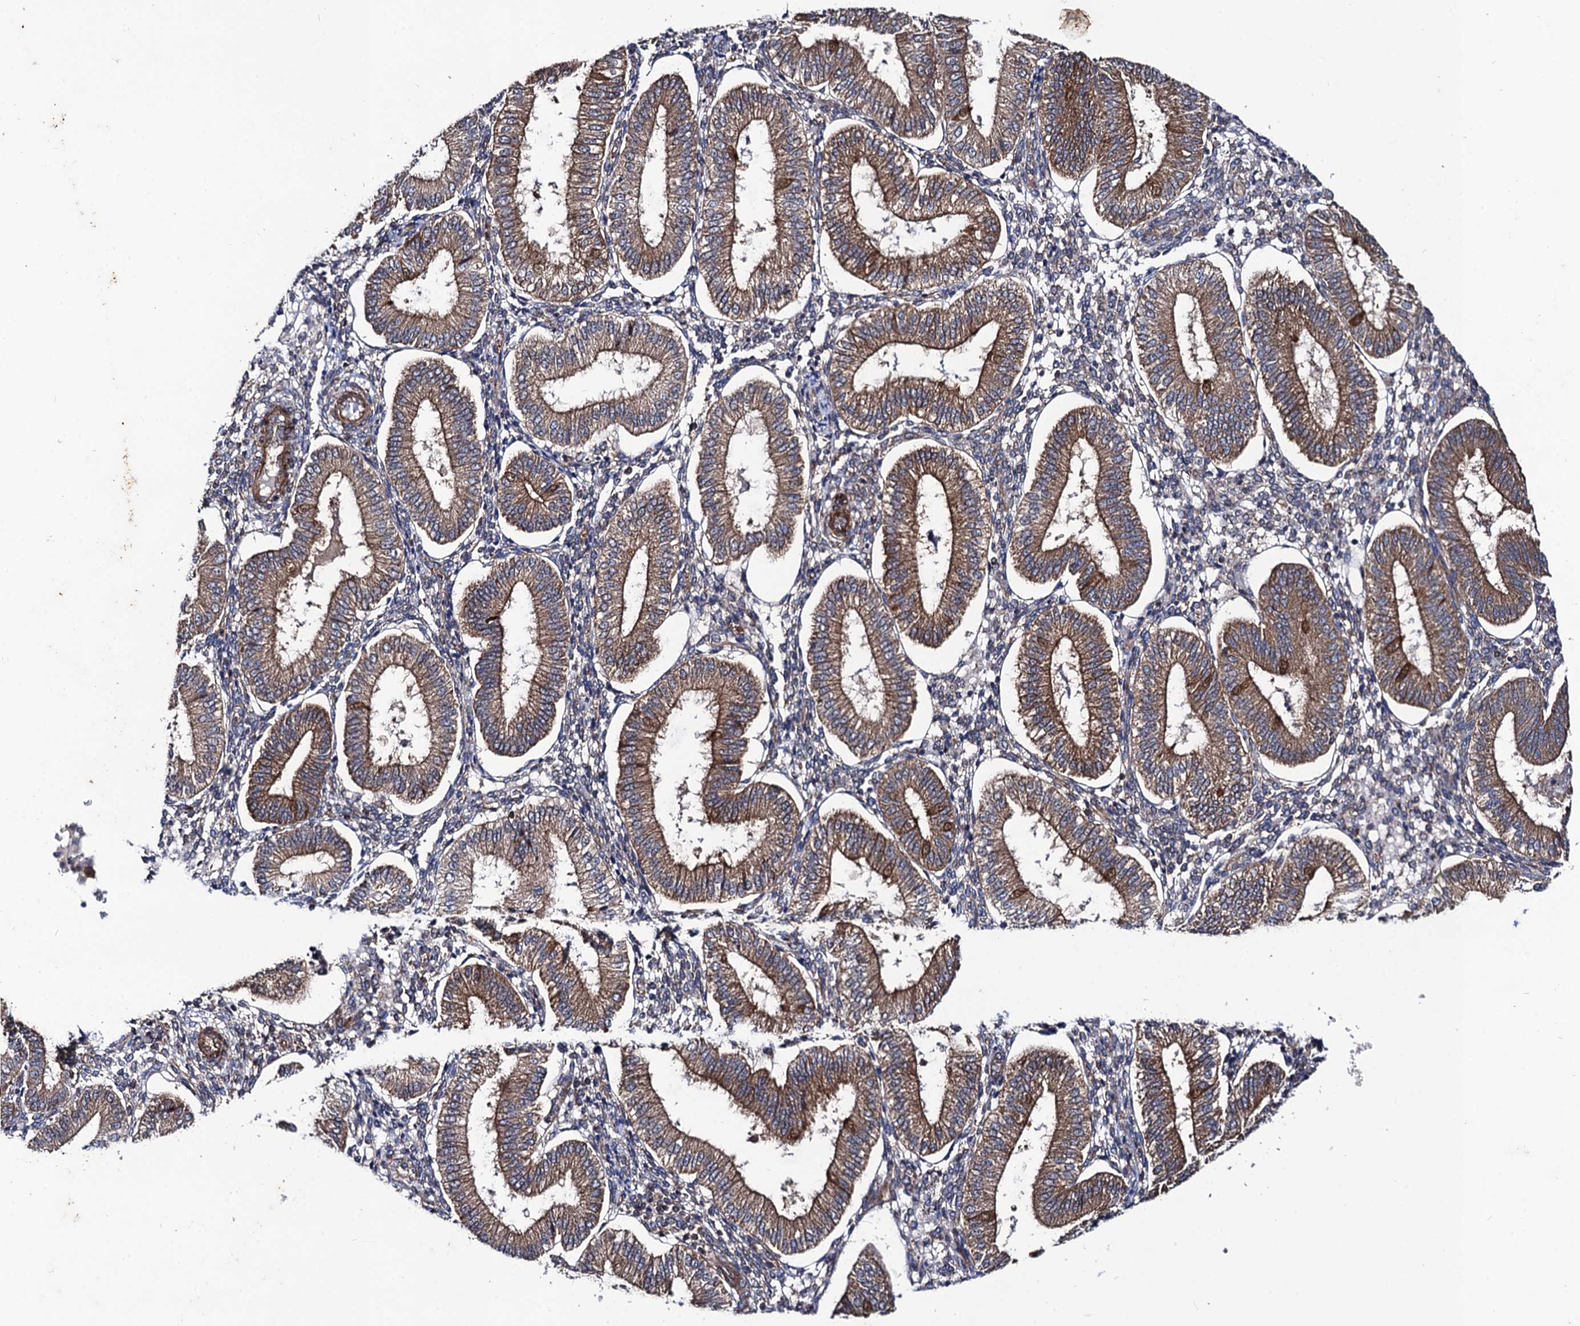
{"staining": {"intensity": "negative", "quantity": "none", "location": "none"}, "tissue": "endometrium", "cell_type": "Cells in endometrial stroma", "image_type": "normal", "snomed": [{"axis": "morphology", "description": "Normal tissue, NOS"}, {"axis": "topography", "description": "Endometrium"}], "caption": "Immunohistochemistry (IHC) micrograph of benign human endometrium stained for a protein (brown), which shows no positivity in cells in endometrial stroma. (Stains: DAB immunohistochemistry with hematoxylin counter stain, Microscopy: brightfield microscopy at high magnification).", "gene": "DYDC1", "patient": {"sex": "female", "age": 39}}